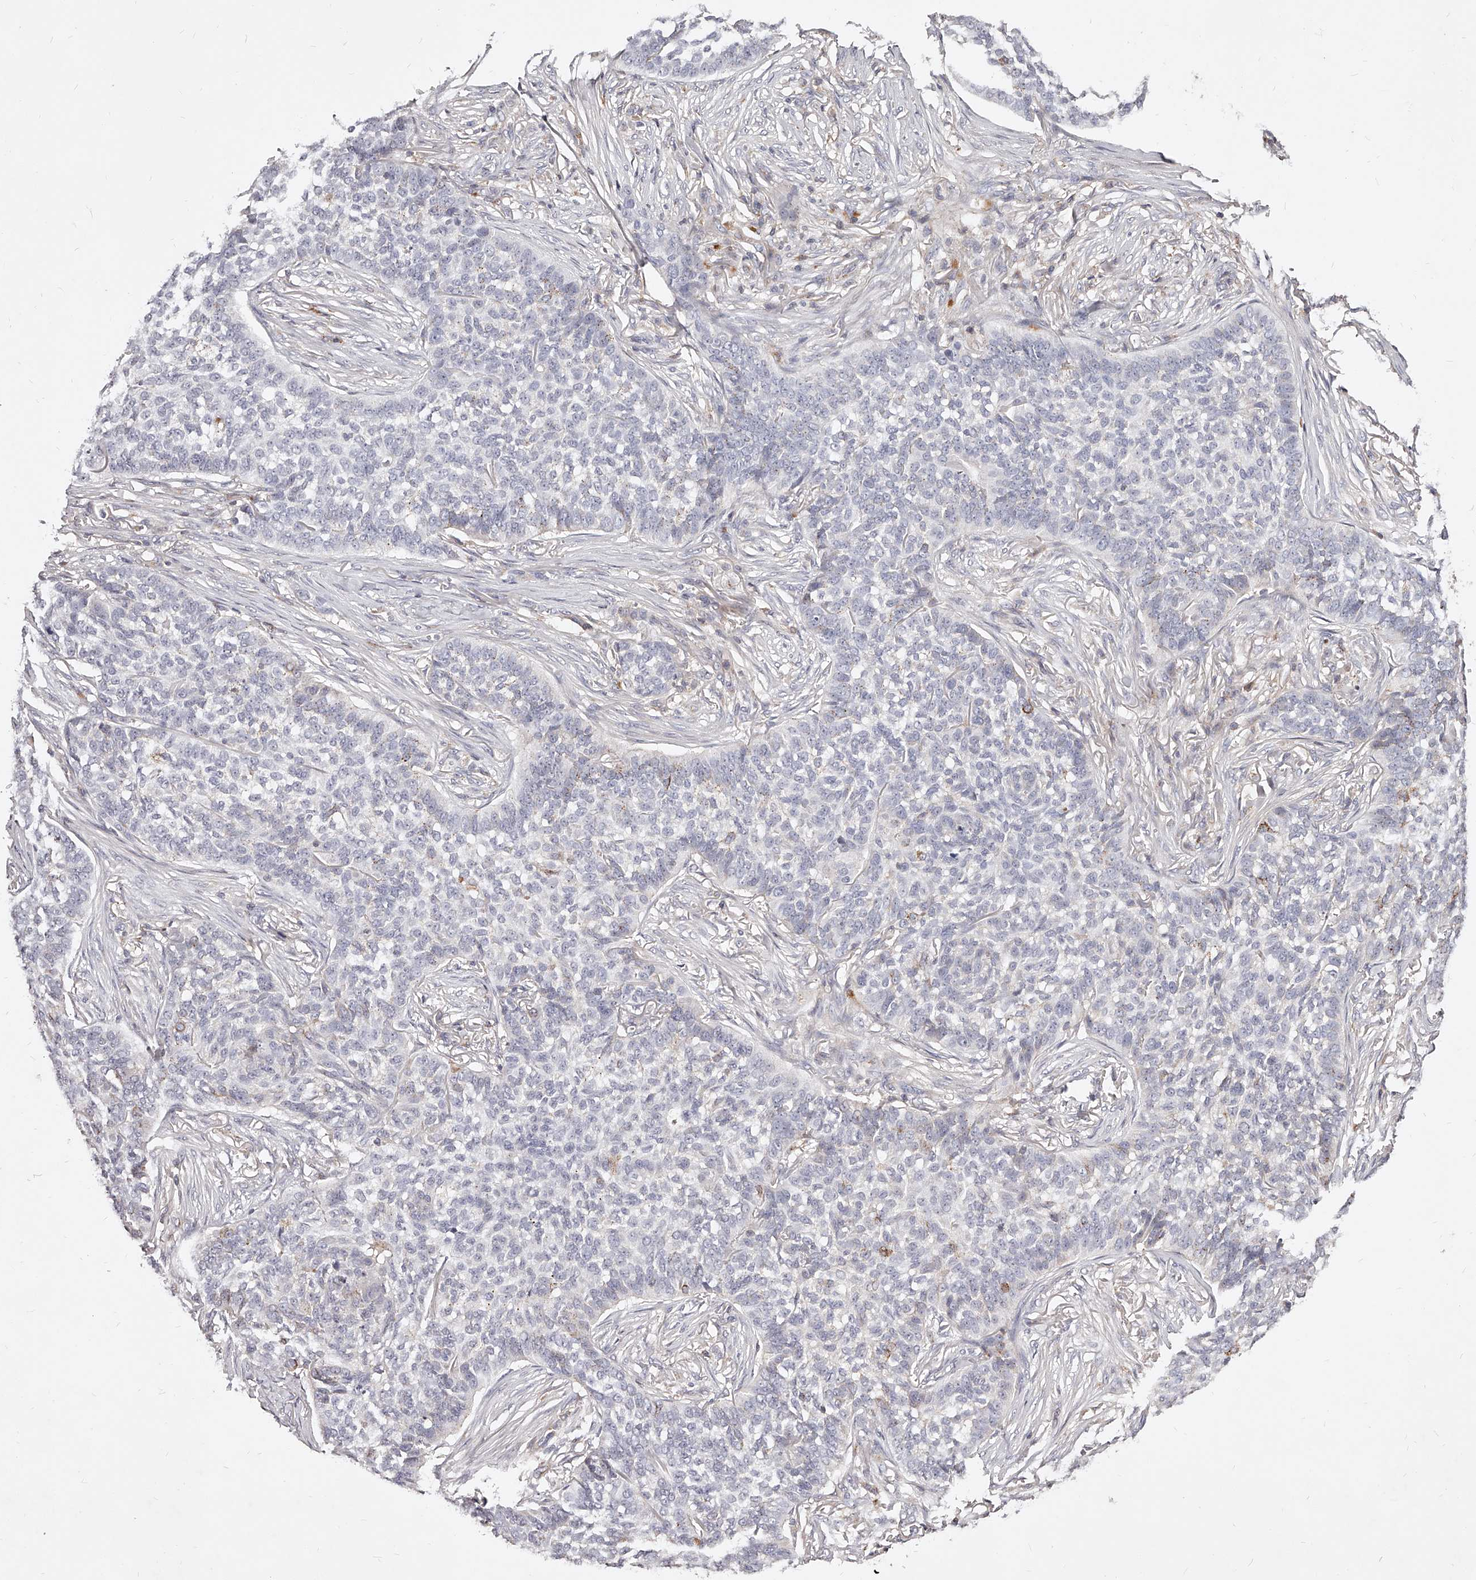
{"staining": {"intensity": "negative", "quantity": "none", "location": "none"}, "tissue": "skin cancer", "cell_type": "Tumor cells", "image_type": "cancer", "snomed": [{"axis": "morphology", "description": "Basal cell carcinoma"}, {"axis": "topography", "description": "Skin"}], "caption": "High magnification brightfield microscopy of skin basal cell carcinoma stained with DAB (3,3'-diaminobenzidine) (brown) and counterstained with hematoxylin (blue): tumor cells show no significant staining.", "gene": "PHACTR1", "patient": {"sex": "male", "age": 85}}